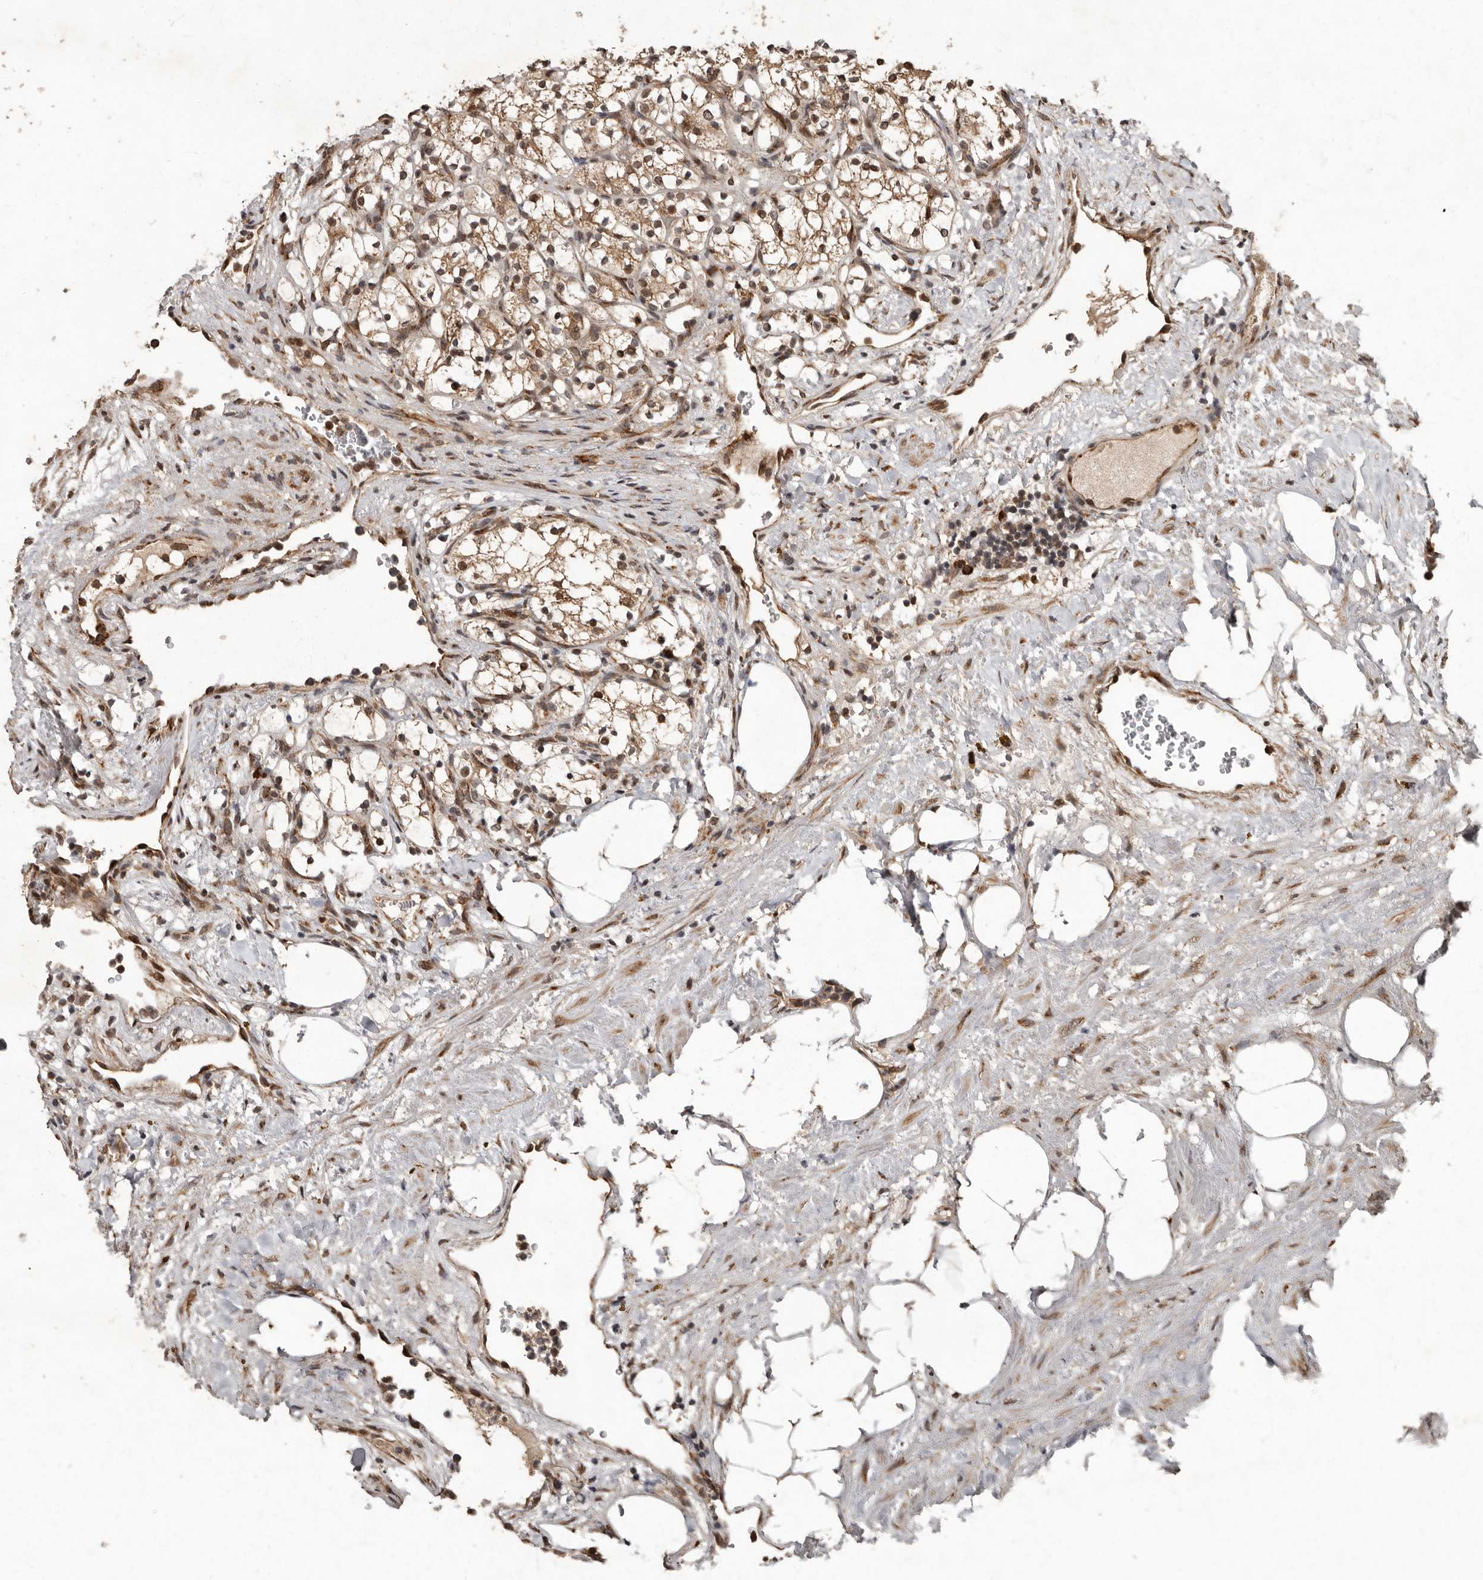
{"staining": {"intensity": "moderate", "quantity": ">75%", "location": "cytoplasmic/membranous,nuclear"}, "tissue": "renal cancer", "cell_type": "Tumor cells", "image_type": "cancer", "snomed": [{"axis": "morphology", "description": "Adenocarcinoma, NOS"}, {"axis": "topography", "description": "Kidney"}], "caption": "Immunohistochemistry of human renal cancer (adenocarcinoma) demonstrates medium levels of moderate cytoplasmic/membranous and nuclear expression in about >75% of tumor cells.", "gene": "LRGUK", "patient": {"sex": "female", "age": 69}}